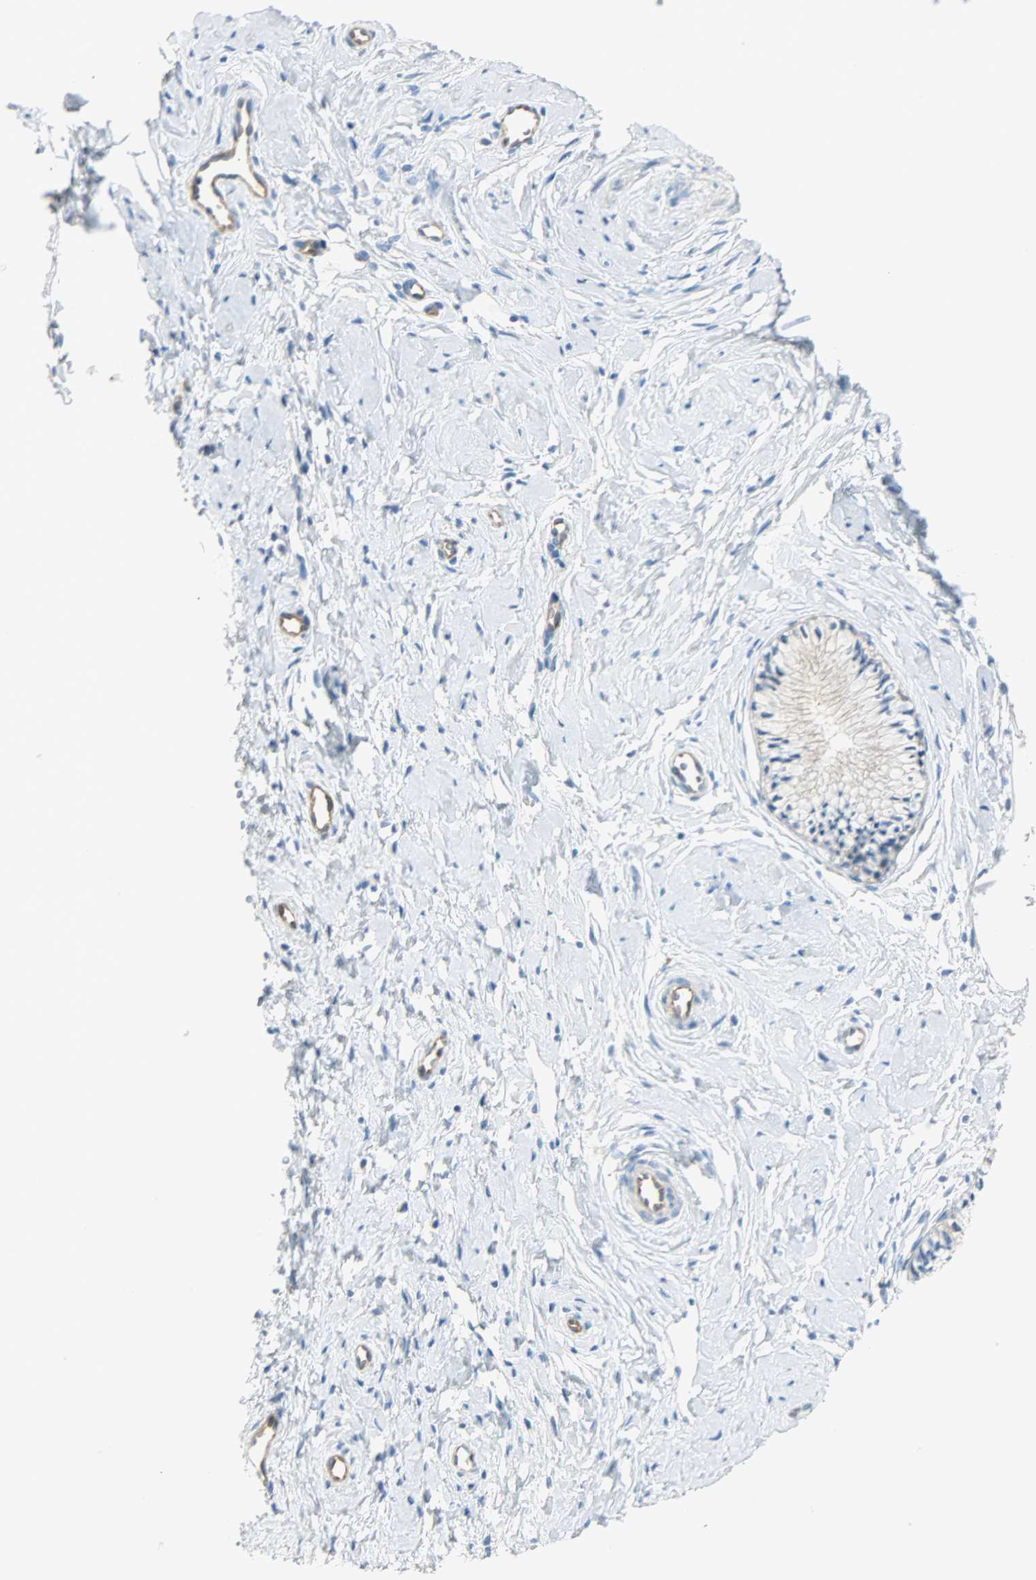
{"staining": {"intensity": "moderate", "quantity": ">75%", "location": "cytoplasmic/membranous"}, "tissue": "cervix", "cell_type": "Glandular cells", "image_type": "normal", "snomed": [{"axis": "morphology", "description": "Normal tissue, NOS"}, {"axis": "topography", "description": "Cervix"}], "caption": "Unremarkable cervix was stained to show a protein in brown. There is medium levels of moderate cytoplasmic/membranous positivity in approximately >75% of glandular cells. The protein of interest is stained brown, and the nuclei are stained in blue (DAB (3,3'-diaminobenzidine) IHC with brightfield microscopy, high magnification).", "gene": "WARS1", "patient": {"sex": "female", "age": 46}}